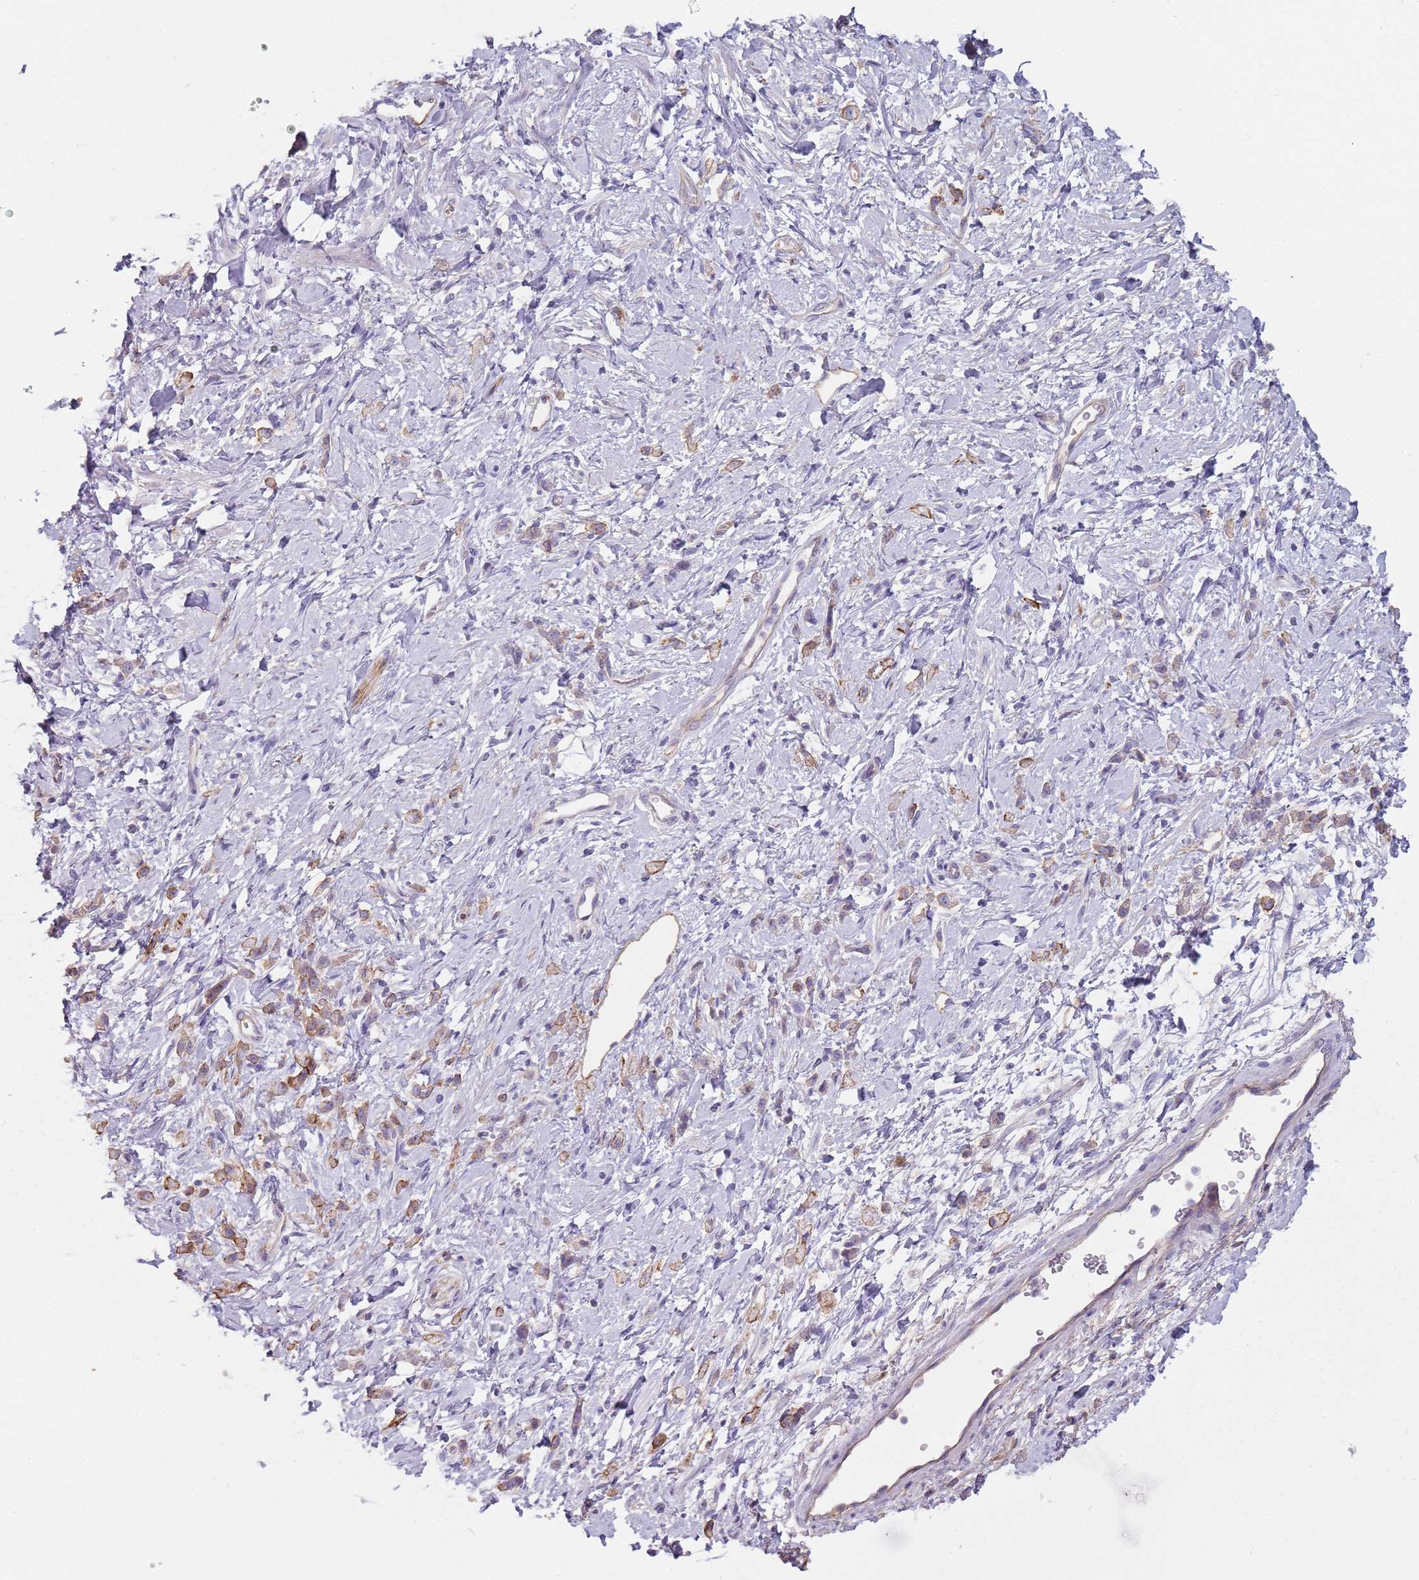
{"staining": {"intensity": "moderate", "quantity": "<25%", "location": "cytoplasmic/membranous"}, "tissue": "stomach cancer", "cell_type": "Tumor cells", "image_type": "cancer", "snomed": [{"axis": "morphology", "description": "Adenocarcinoma, NOS"}, {"axis": "topography", "description": "Stomach"}], "caption": "High-power microscopy captured an immunohistochemistry (IHC) histopathology image of adenocarcinoma (stomach), revealing moderate cytoplasmic/membranous positivity in about <25% of tumor cells. (brown staining indicates protein expression, while blue staining denotes nuclei).", "gene": "NBPF3", "patient": {"sex": "female", "age": 60}}